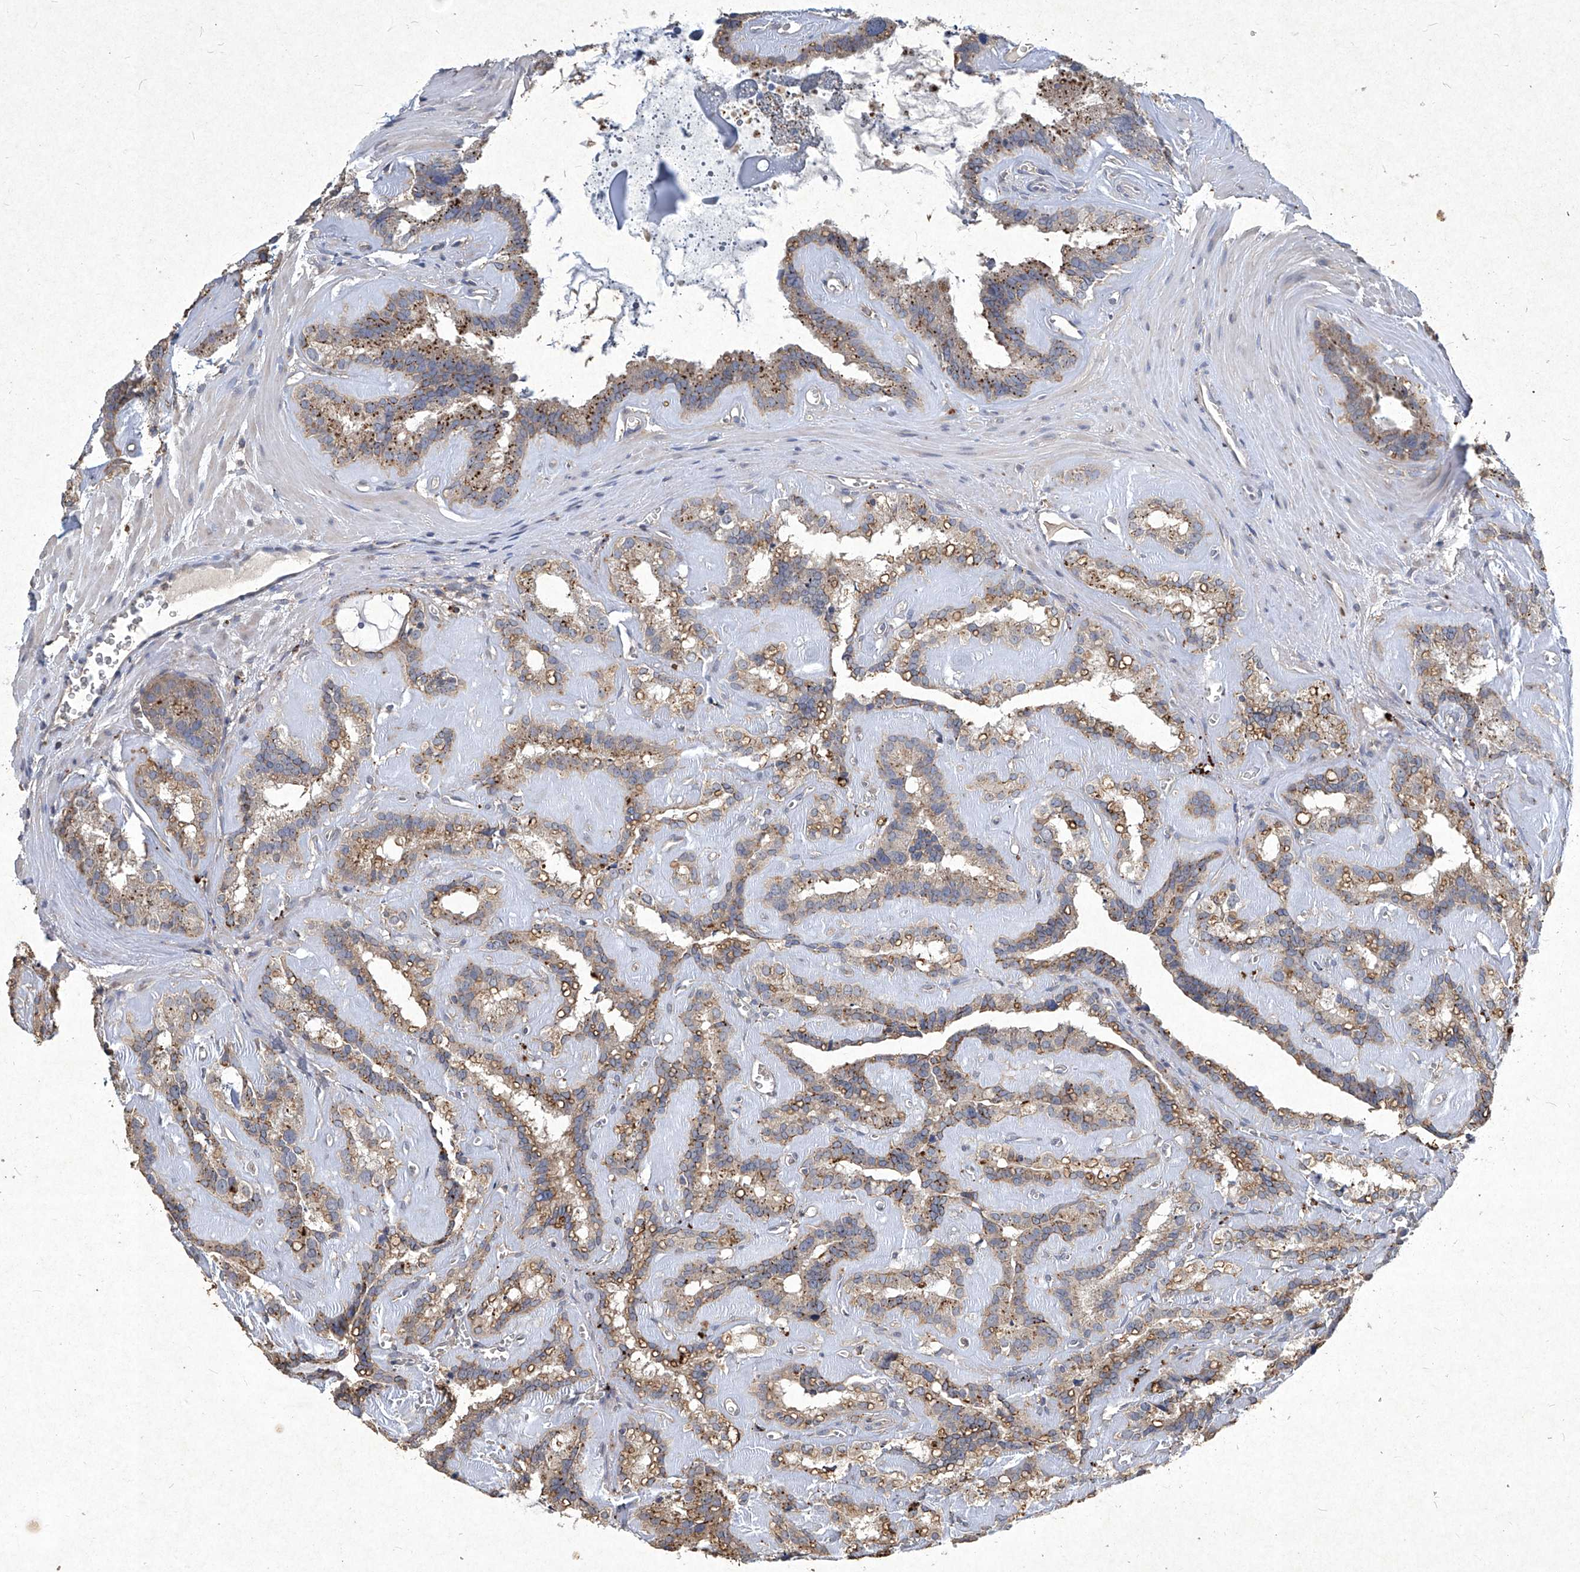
{"staining": {"intensity": "moderate", "quantity": ">75%", "location": "cytoplasmic/membranous"}, "tissue": "seminal vesicle", "cell_type": "Glandular cells", "image_type": "normal", "snomed": [{"axis": "morphology", "description": "Normal tissue, NOS"}, {"axis": "topography", "description": "Prostate"}, {"axis": "topography", "description": "Seminal veicle"}], "caption": "Benign seminal vesicle was stained to show a protein in brown. There is medium levels of moderate cytoplasmic/membranous positivity in about >75% of glandular cells. The staining was performed using DAB to visualize the protein expression in brown, while the nuclei were stained in blue with hematoxylin (Magnification: 20x).", "gene": "MED16", "patient": {"sex": "male", "age": 59}}